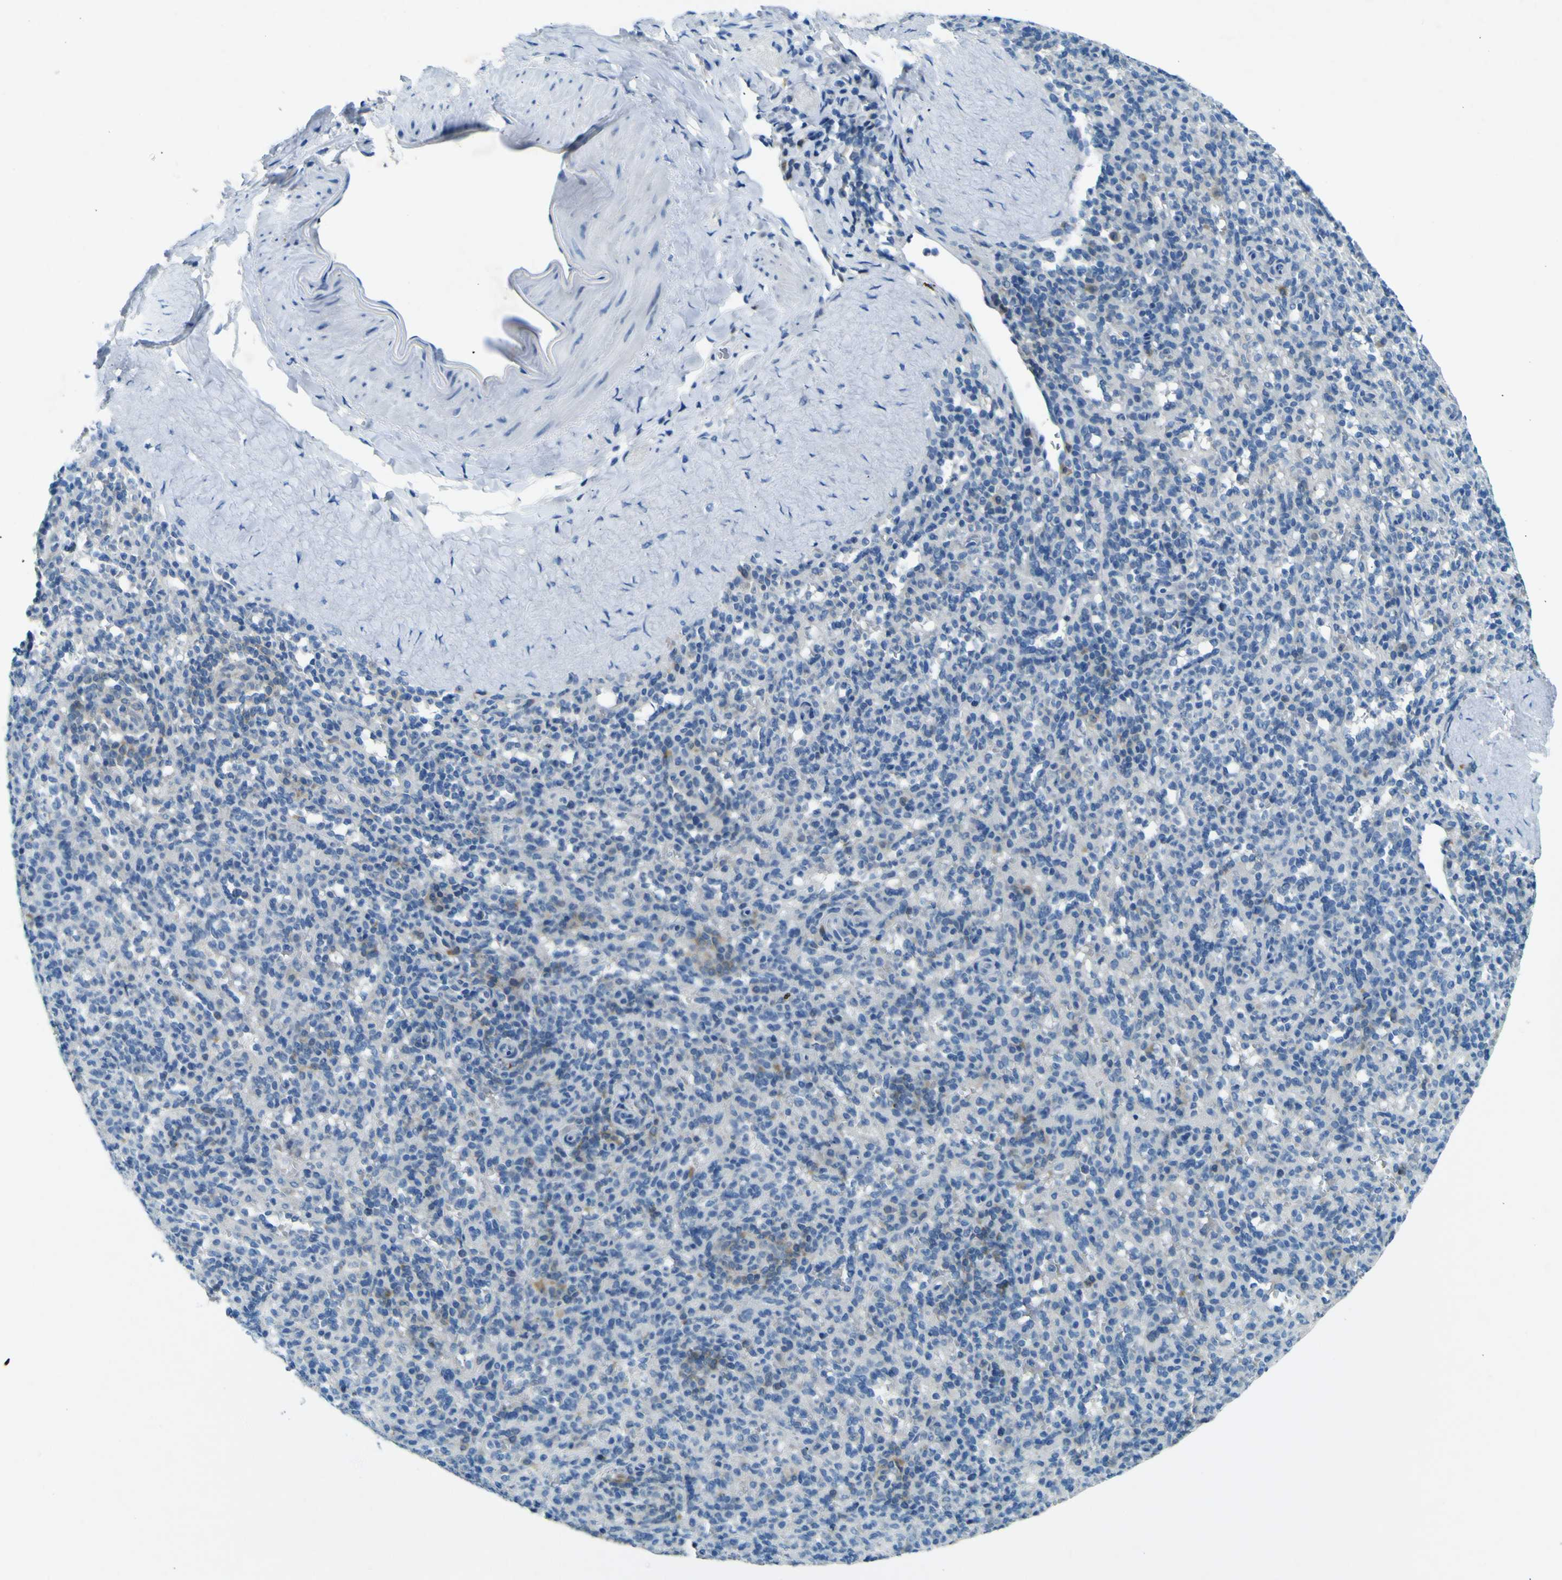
{"staining": {"intensity": "moderate", "quantity": "<25%", "location": "cytoplasmic/membranous"}, "tissue": "spleen", "cell_type": "Cells in red pulp", "image_type": "normal", "snomed": [{"axis": "morphology", "description": "Normal tissue, NOS"}, {"axis": "topography", "description": "Spleen"}], "caption": "A high-resolution photomicrograph shows IHC staining of unremarkable spleen, which exhibits moderate cytoplasmic/membranous expression in approximately <25% of cells in red pulp.", "gene": "SORCS1", "patient": {"sex": "male", "age": 36}}